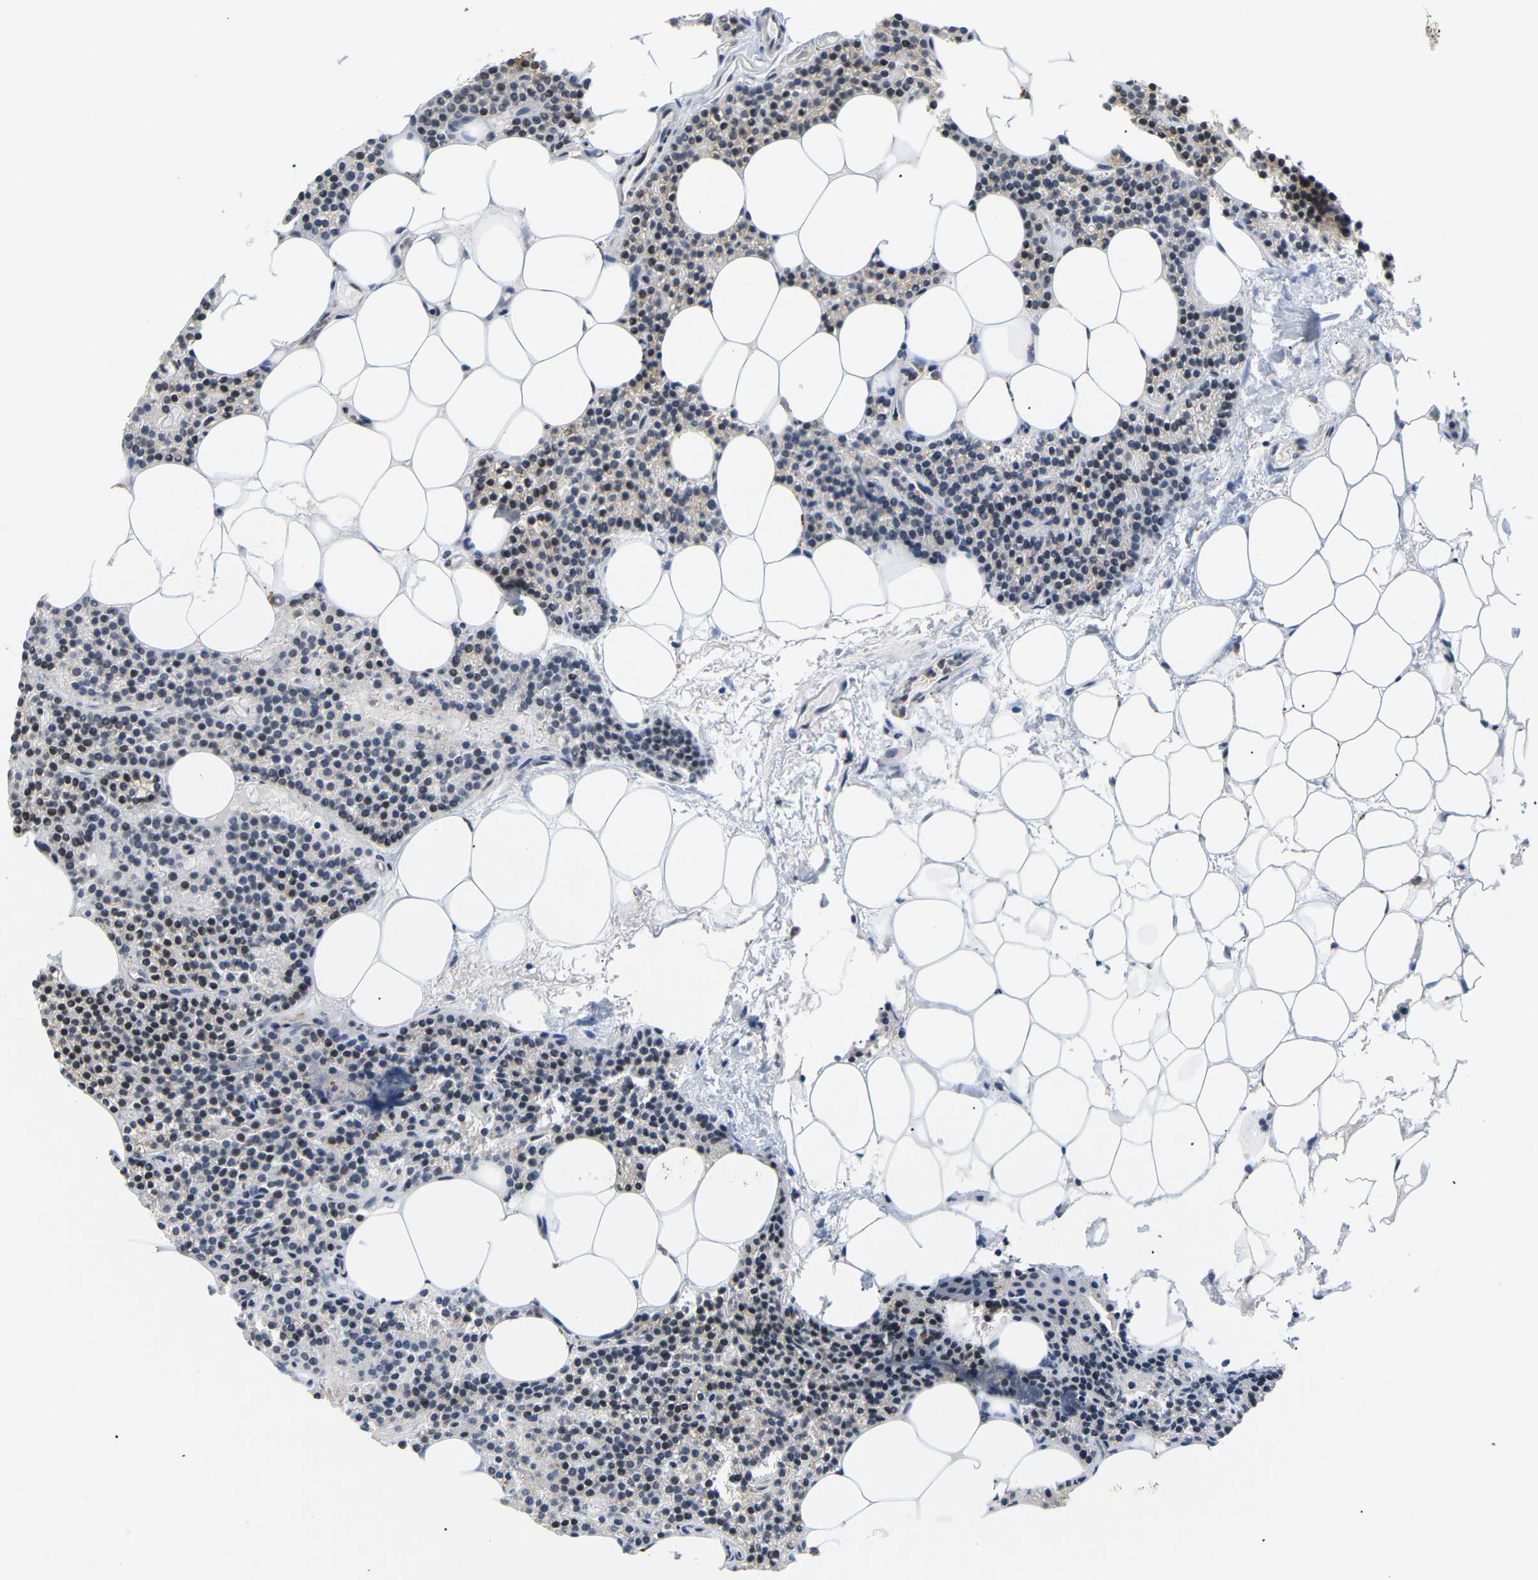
{"staining": {"intensity": "moderate", "quantity": ">75%", "location": "cytoplasmic/membranous,nuclear"}, "tissue": "parathyroid gland", "cell_type": "Glandular cells", "image_type": "normal", "snomed": [{"axis": "morphology", "description": "Normal tissue, NOS"}, {"axis": "morphology", "description": "Adenoma, NOS"}, {"axis": "topography", "description": "Parathyroid gland"}], "caption": "The photomicrograph demonstrates staining of unremarkable parathyroid gland, revealing moderate cytoplasmic/membranous,nuclear protein staining (brown color) within glandular cells.", "gene": "GJA5", "patient": {"sex": "female", "age": 51}}